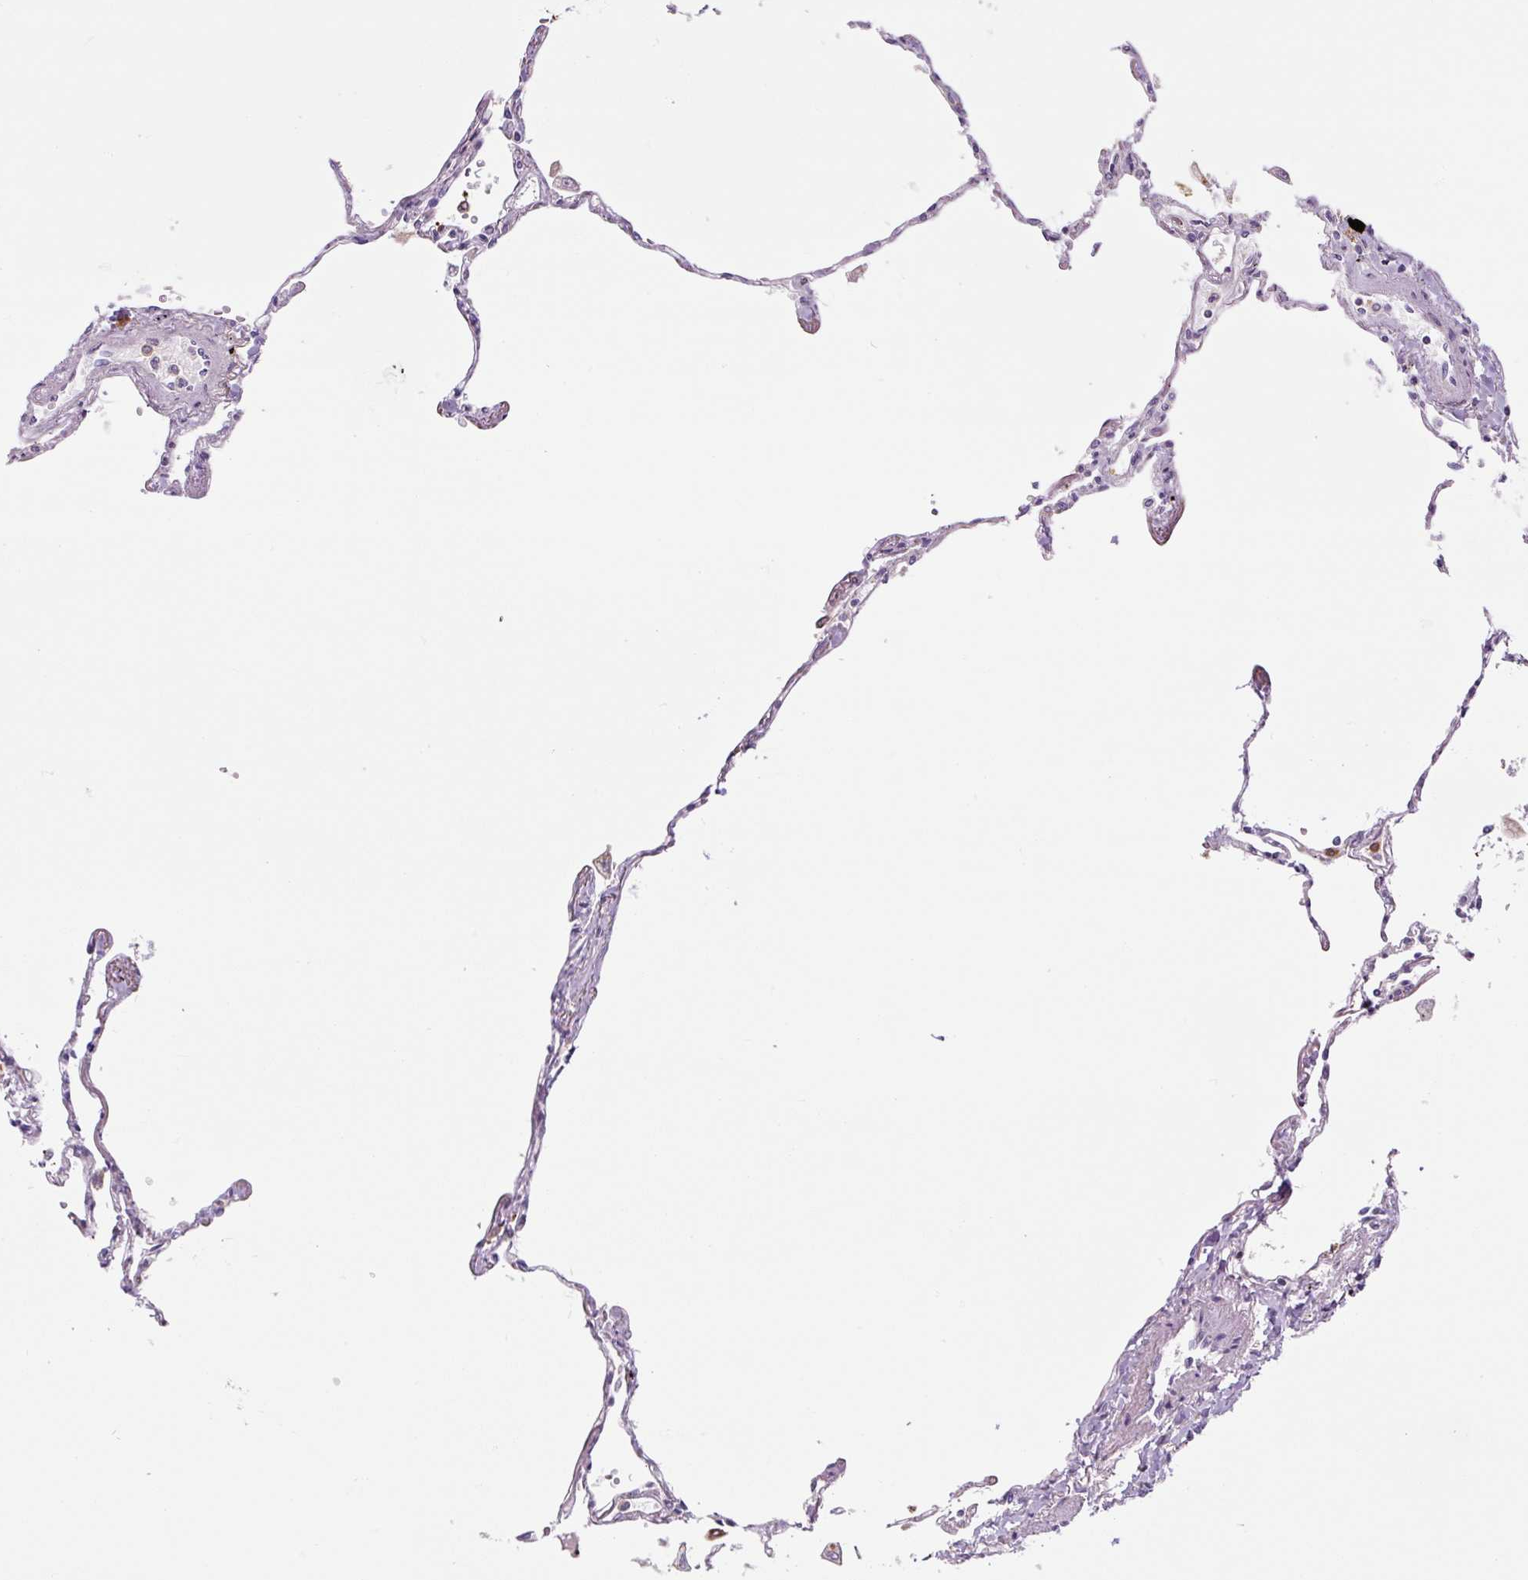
{"staining": {"intensity": "weak", "quantity": "<25%", "location": "cytoplasmic/membranous"}, "tissue": "lung", "cell_type": "Alveolar cells", "image_type": "normal", "snomed": [{"axis": "morphology", "description": "Normal tissue, NOS"}, {"axis": "topography", "description": "Lung"}], "caption": "DAB immunohistochemical staining of normal human lung demonstrates no significant staining in alveolar cells. (Brightfield microscopy of DAB (3,3'-diaminobenzidine) immunohistochemistry (IHC) at high magnification).", "gene": "FUT10", "patient": {"sex": "female", "age": 67}}